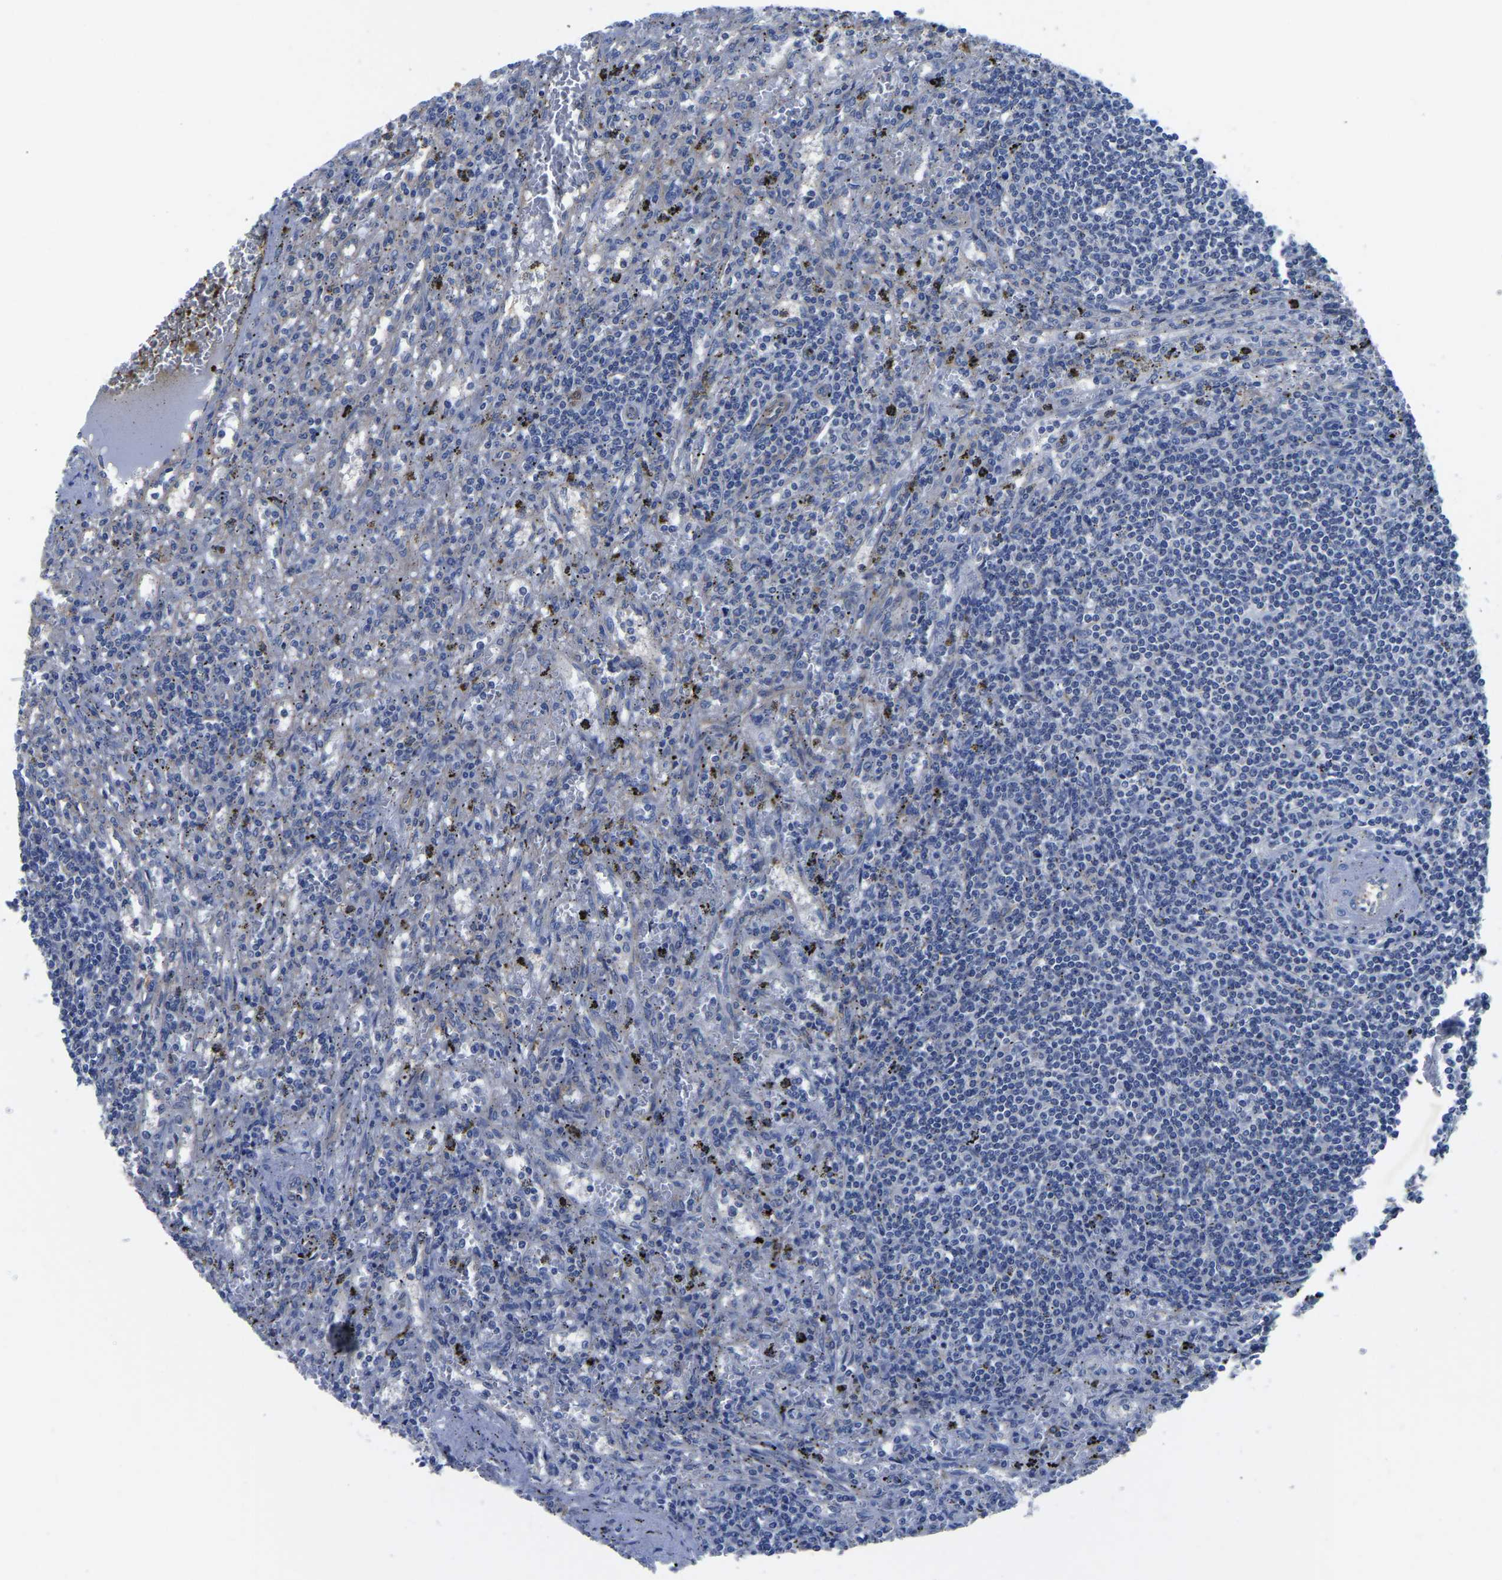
{"staining": {"intensity": "negative", "quantity": "none", "location": "none"}, "tissue": "lymphoma", "cell_type": "Tumor cells", "image_type": "cancer", "snomed": [{"axis": "morphology", "description": "Malignant lymphoma, non-Hodgkin's type, Low grade"}, {"axis": "topography", "description": "Spleen"}], "caption": "Lymphoma was stained to show a protein in brown. There is no significant expression in tumor cells.", "gene": "TFG", "patient": {"sex": "male", "age": 76}}